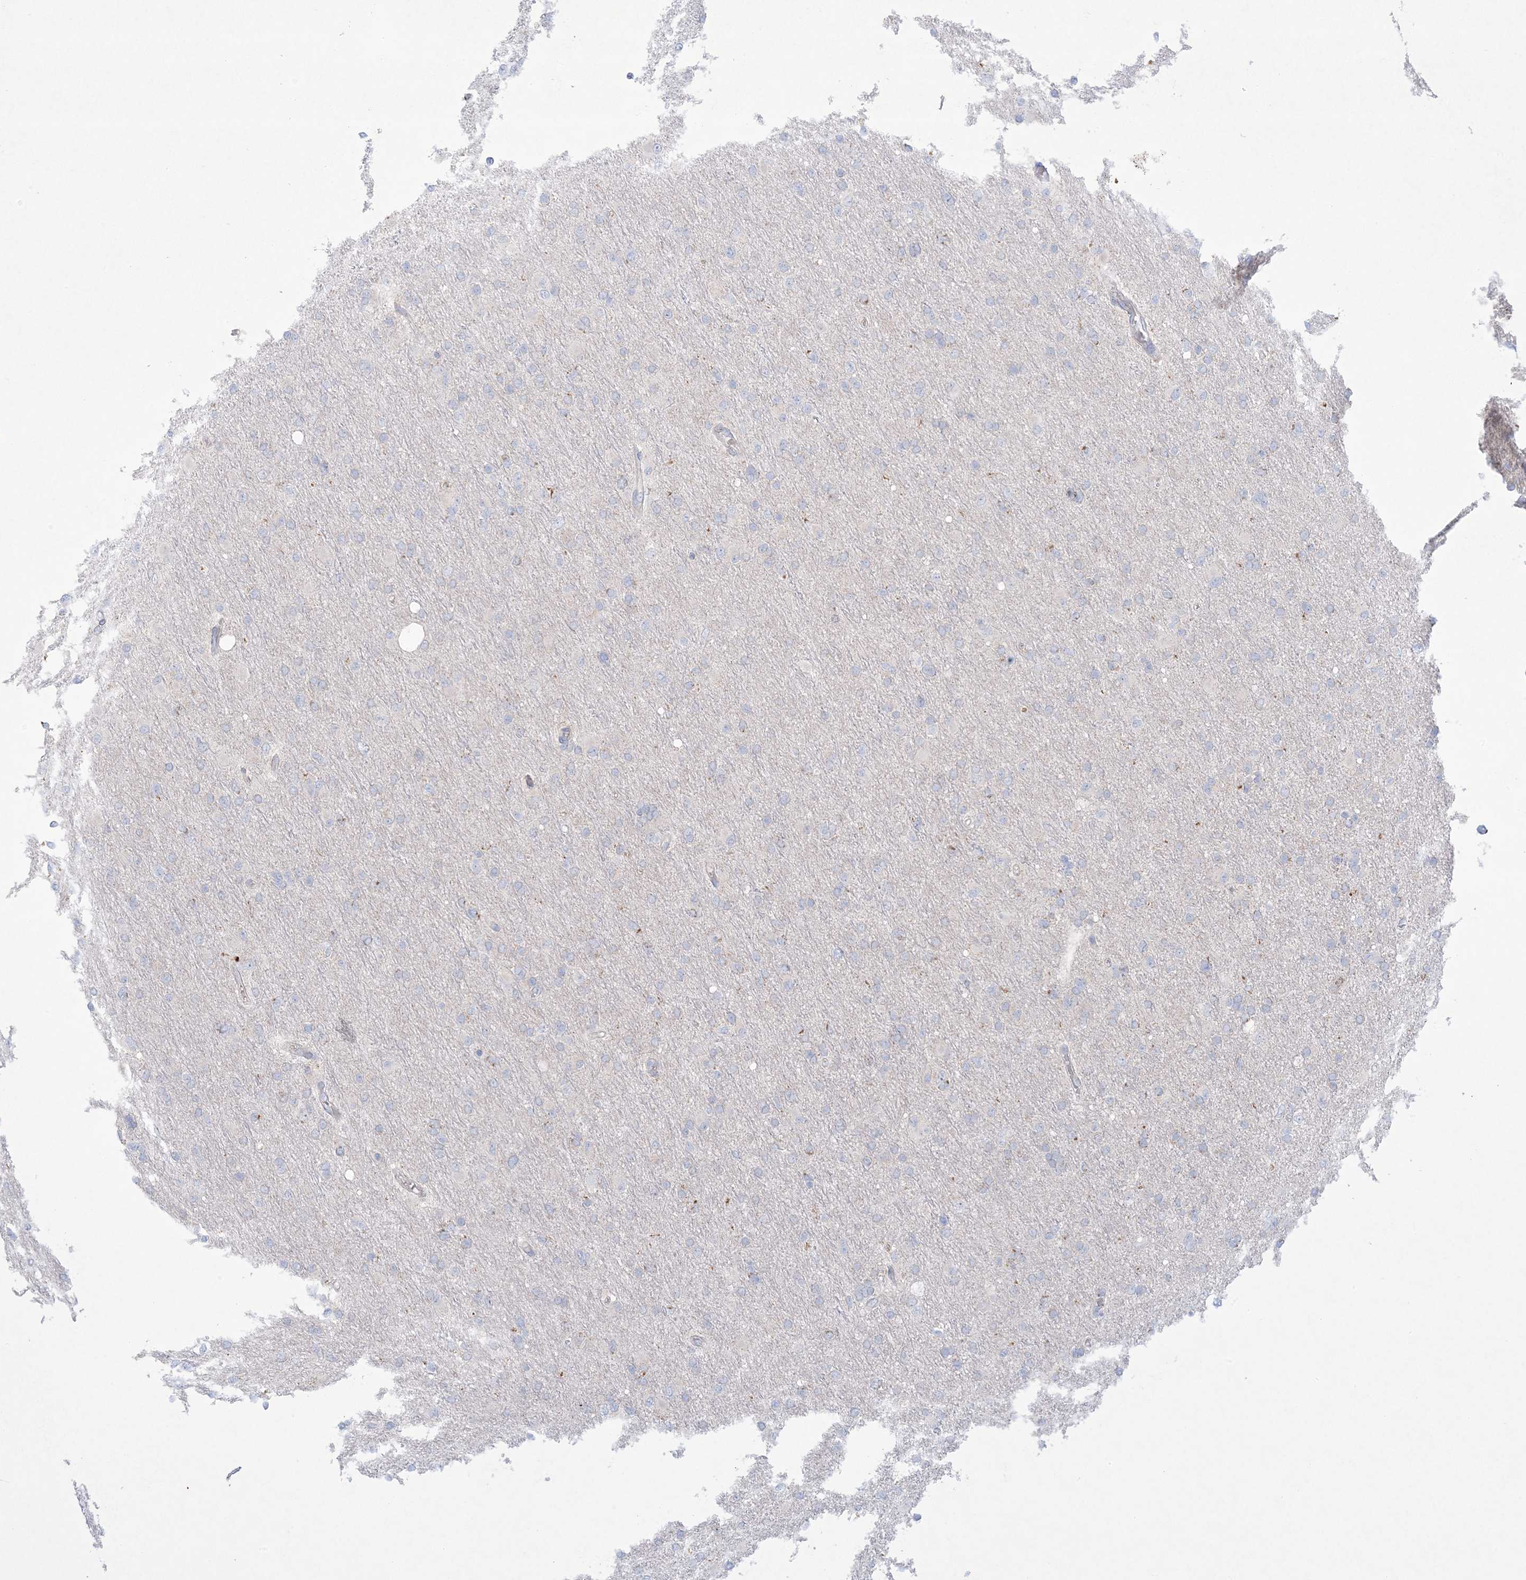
{"staining": {"intensity": "negative", "quantity": "none", "location": "none"}, "tissue": "glioma", "cell_type": "Tumor cells", "image_type": "cancer", "snomed": [{"axis": "morphology", "description": "Glioma, malignant, High grade"}, {"axis": "topography", "description": "Cerebral cortex"}], "caption": "There is no significant positivity in tumor cells of high-grade glioma (malignant).", "gene": "KCTD6", "patient": {"sex": "female", "age": 36}}